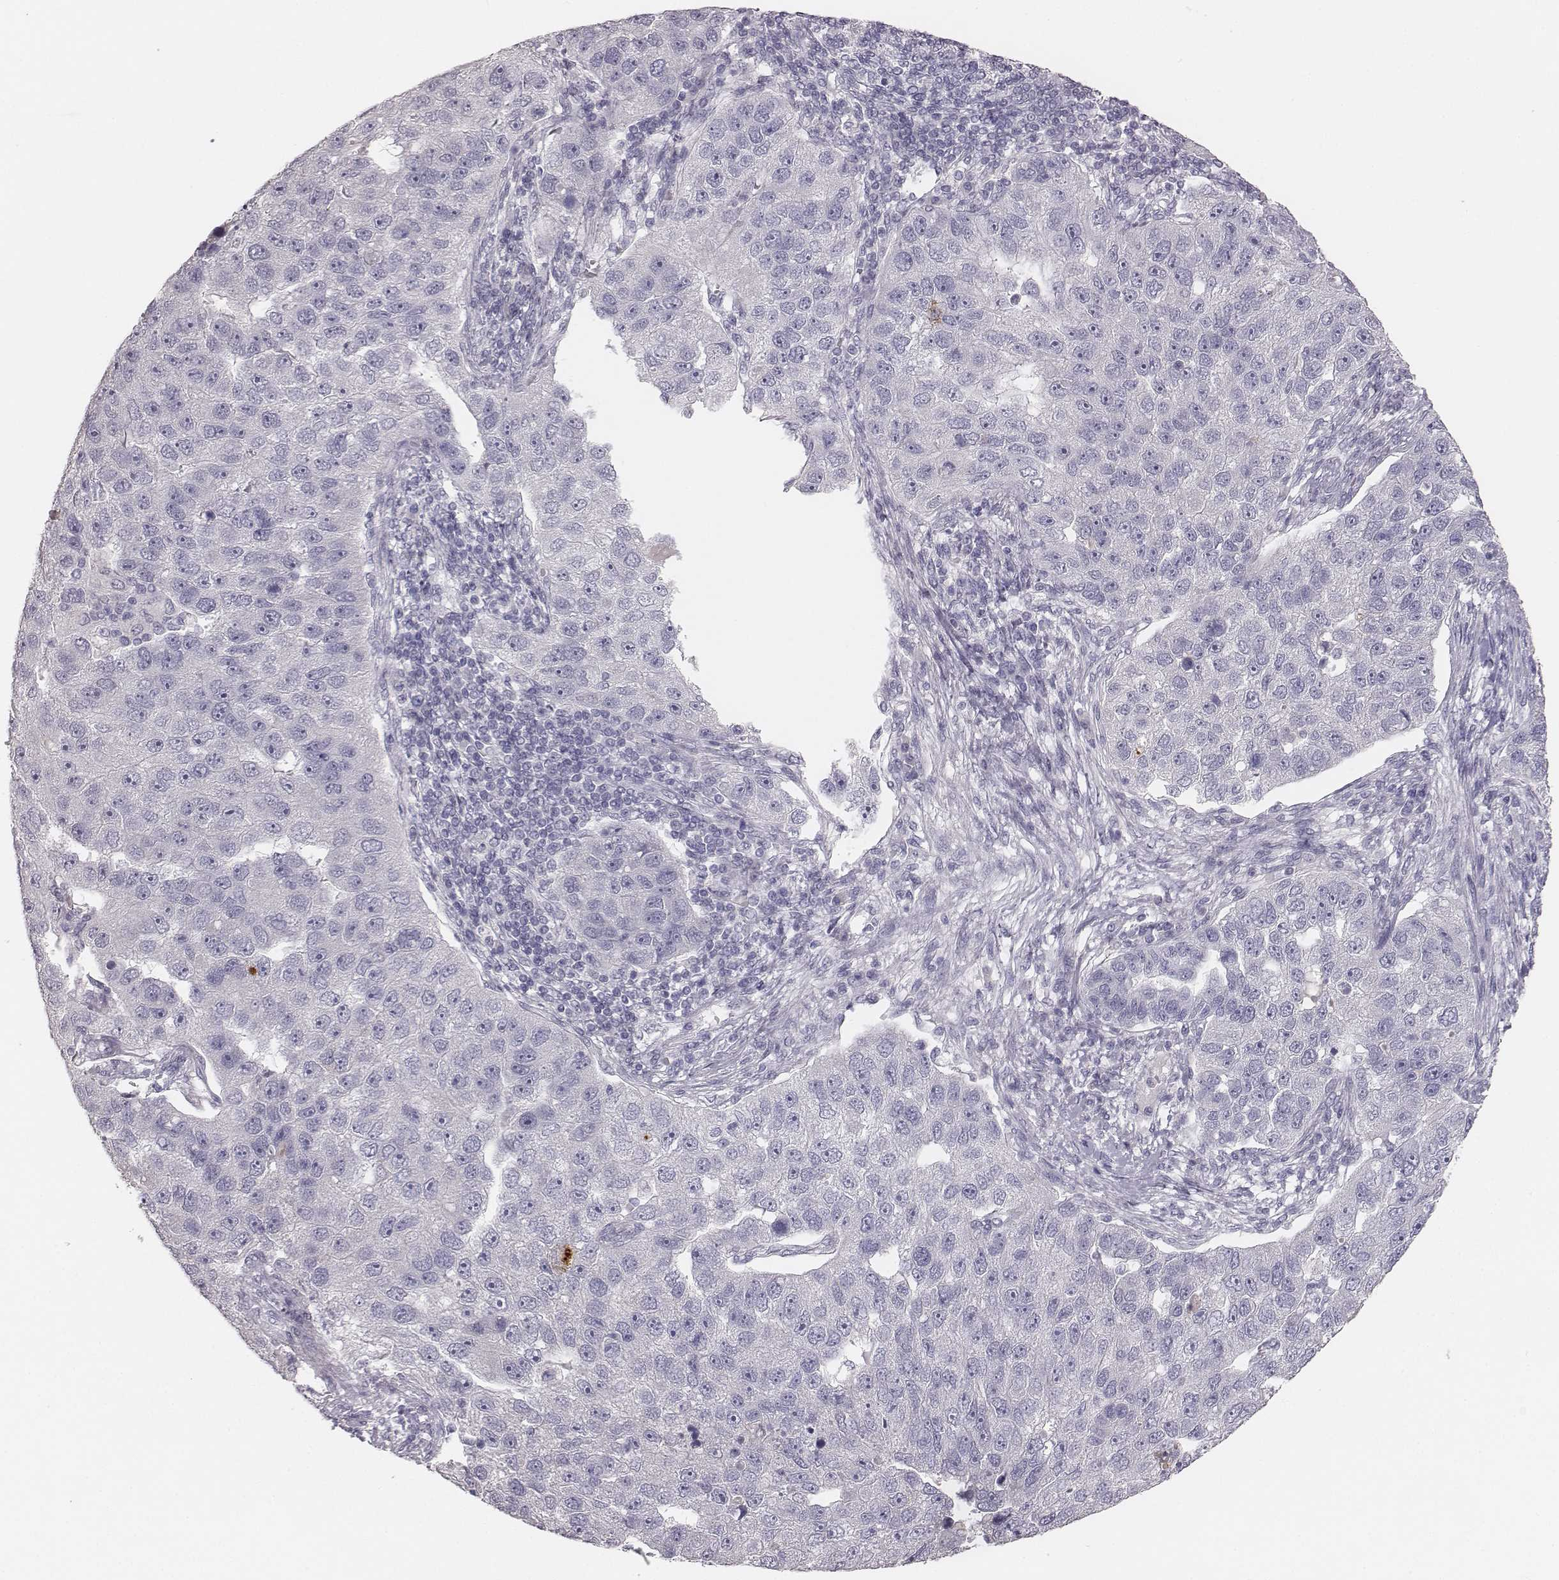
{"staining": {"intensity": "negative", "quantity": "none", "location": "none"}, "tissue": "pancreatic cancer", "cell_type": "Tumor cells", "image_type": "cancer", "snomed": [{"axis": "morphology", "description": "Adenocarcinoma, NOS"}, {"axis": "topography", "description": "Pancreas"}], "caption": "Photomicrograph shows no protein positivity in tumor cells of pancreatic cancer (adenocarcinoma) tissue.", "gene": "MYH6", "patient": {"sex": "female", "age": 61}}